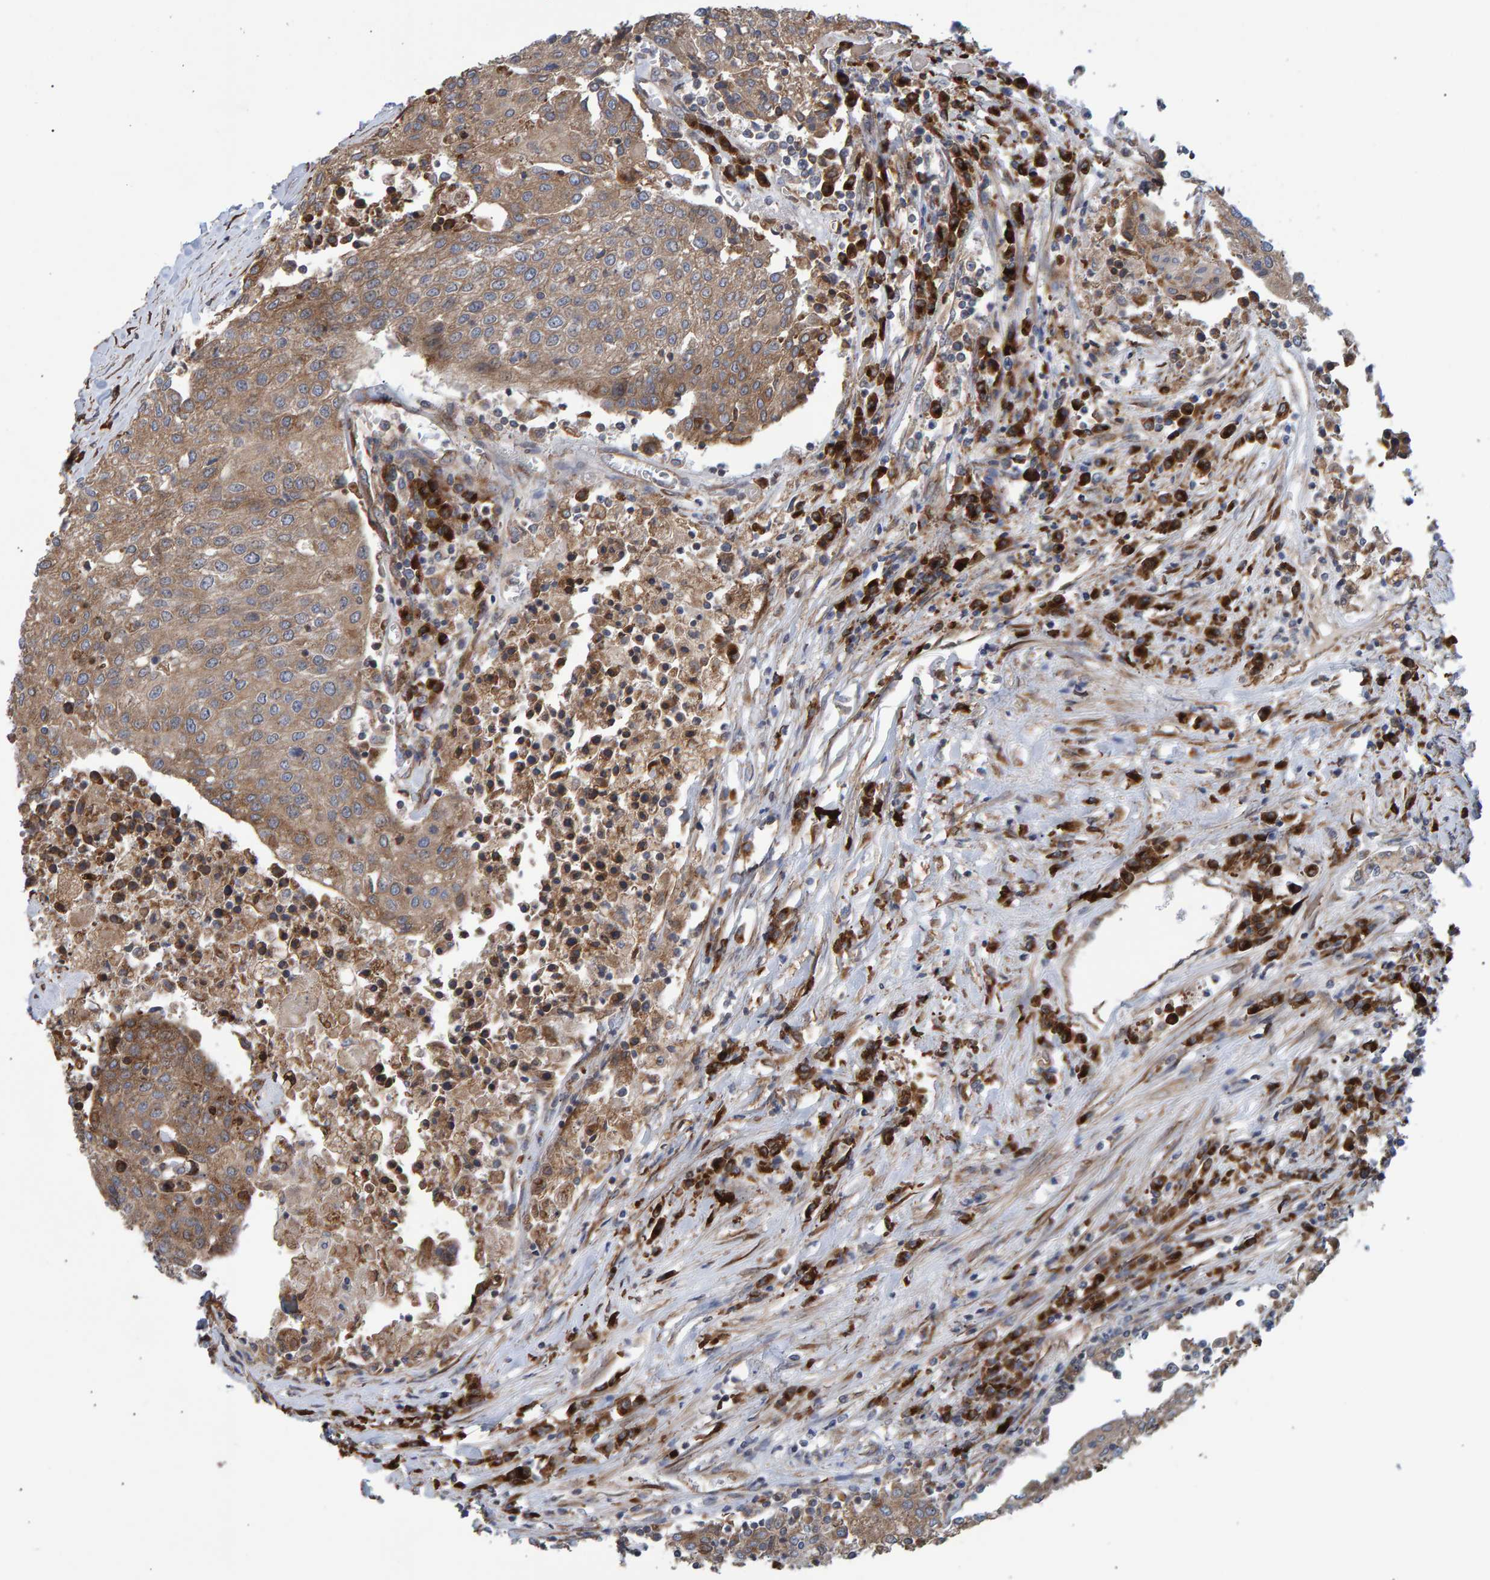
{"staining": {"intensity": "moderate", "quantity": ">75%", "location": "cytoplasmic/membranous"}, "tissue": "urothelial cancer", "cell_type": "Tumor cells", "image_type": "cancer", "snomed": [{"axis": "morphology", "description": "Urothelial carcinoma, High grade"}, {"axis": "topography", "description": "Urinary bladder"}], "caption": "A brown stain highlights moderate cytoplasmic/membranous staining of a protein in high-grade urothelial carcinoma tumor cells.", "gene": "FAM117A", "patient": {"sex": "female", "age": 85}}